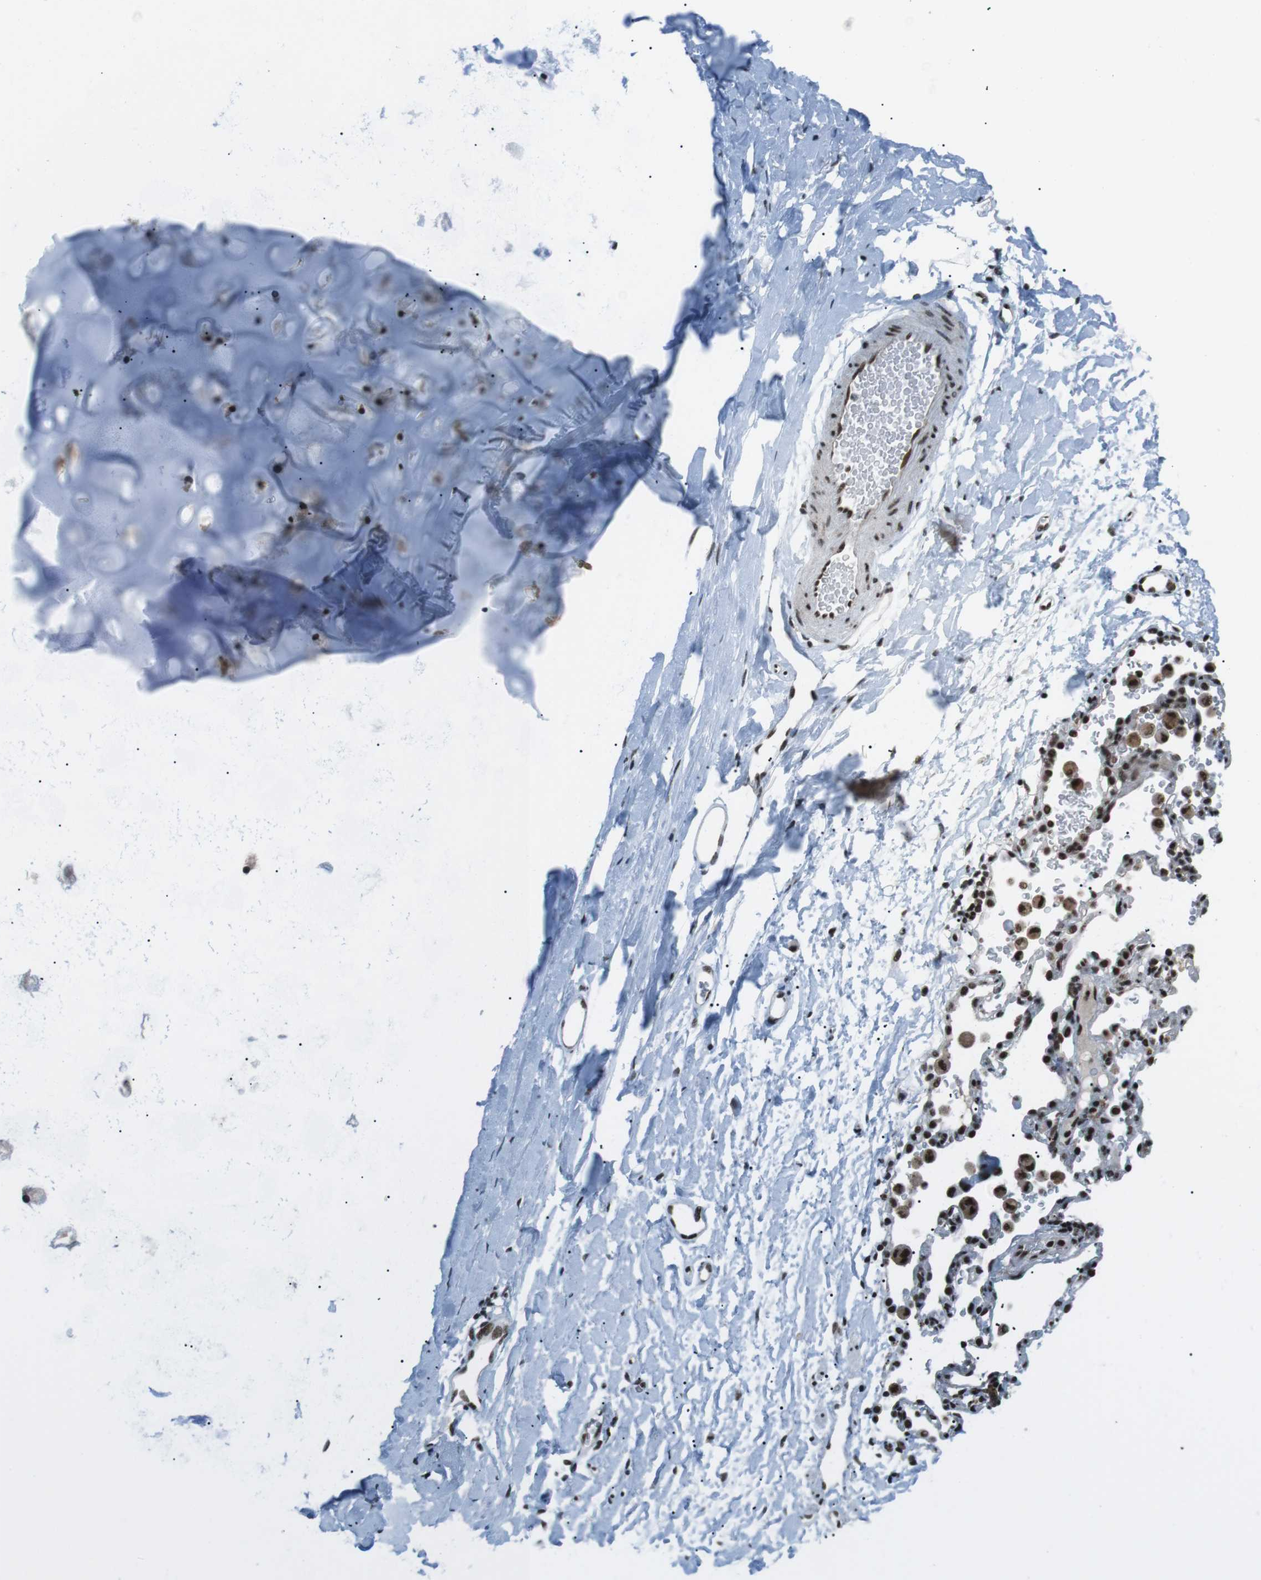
{"staining": {"intensity": "weak", "quantity": "25%-75%", "location": "nuclear"}, "tissue": "adipose tissue", "cell_type": "Adipocytes", "image_type": "normal", "snomed": [{"axis": "morphology", "description": "Normal tissue, NOS"}, {"axis": "topography", "description": "Cartilage tissue"}, {"axis": "topography", "description": "Bronchus"}], "caption": "A photomicrograph of adipose tissue stained for a protein exhibits weak nuclear brown staining in adipocytes.", "gene": "TAF1", "patient": {"sex": "female", "age": 53}}